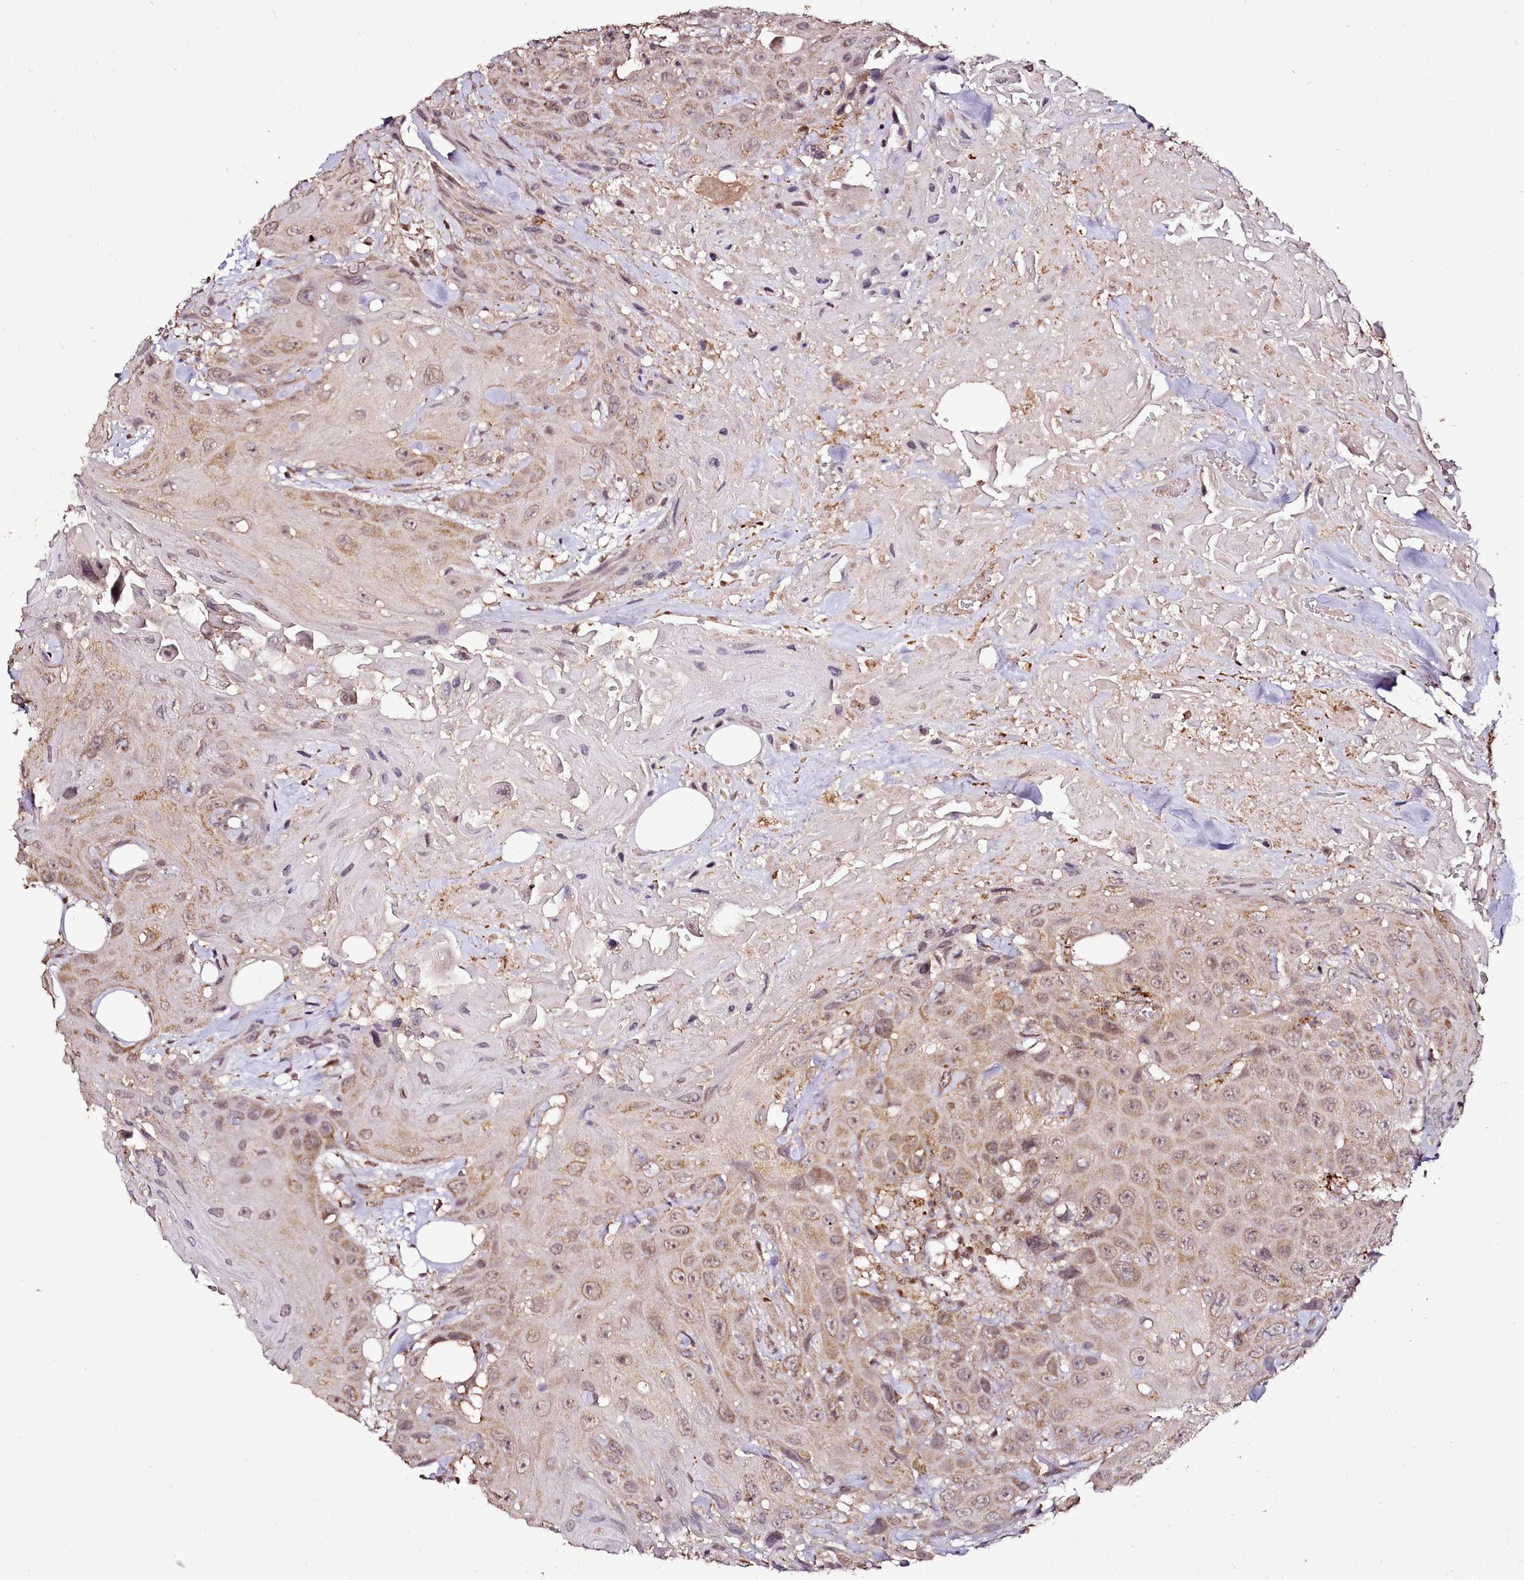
{"staining": {"intensity": "moderate", "quantity": ">75%", "location": "cytoplasmic/membranous,nuclear"}, "tissue": "head and neck cancer", "cell_type": "Tumor cells", "image_type": "cancer", "snomed": [{"axis": "morphology", "description": "Squamous cell carcinoma, NOS"}, {"axis": "topography", "description": "Head-Neck"}], "caption": "Protein staining of head and neck cancer tissue demonstrates moderate cytoplasmic/membranous and nuclear staining in approximately >75% of tumor cells.", "gene": "EDIL3", "patient": {"sex": "male", "age": 81}}